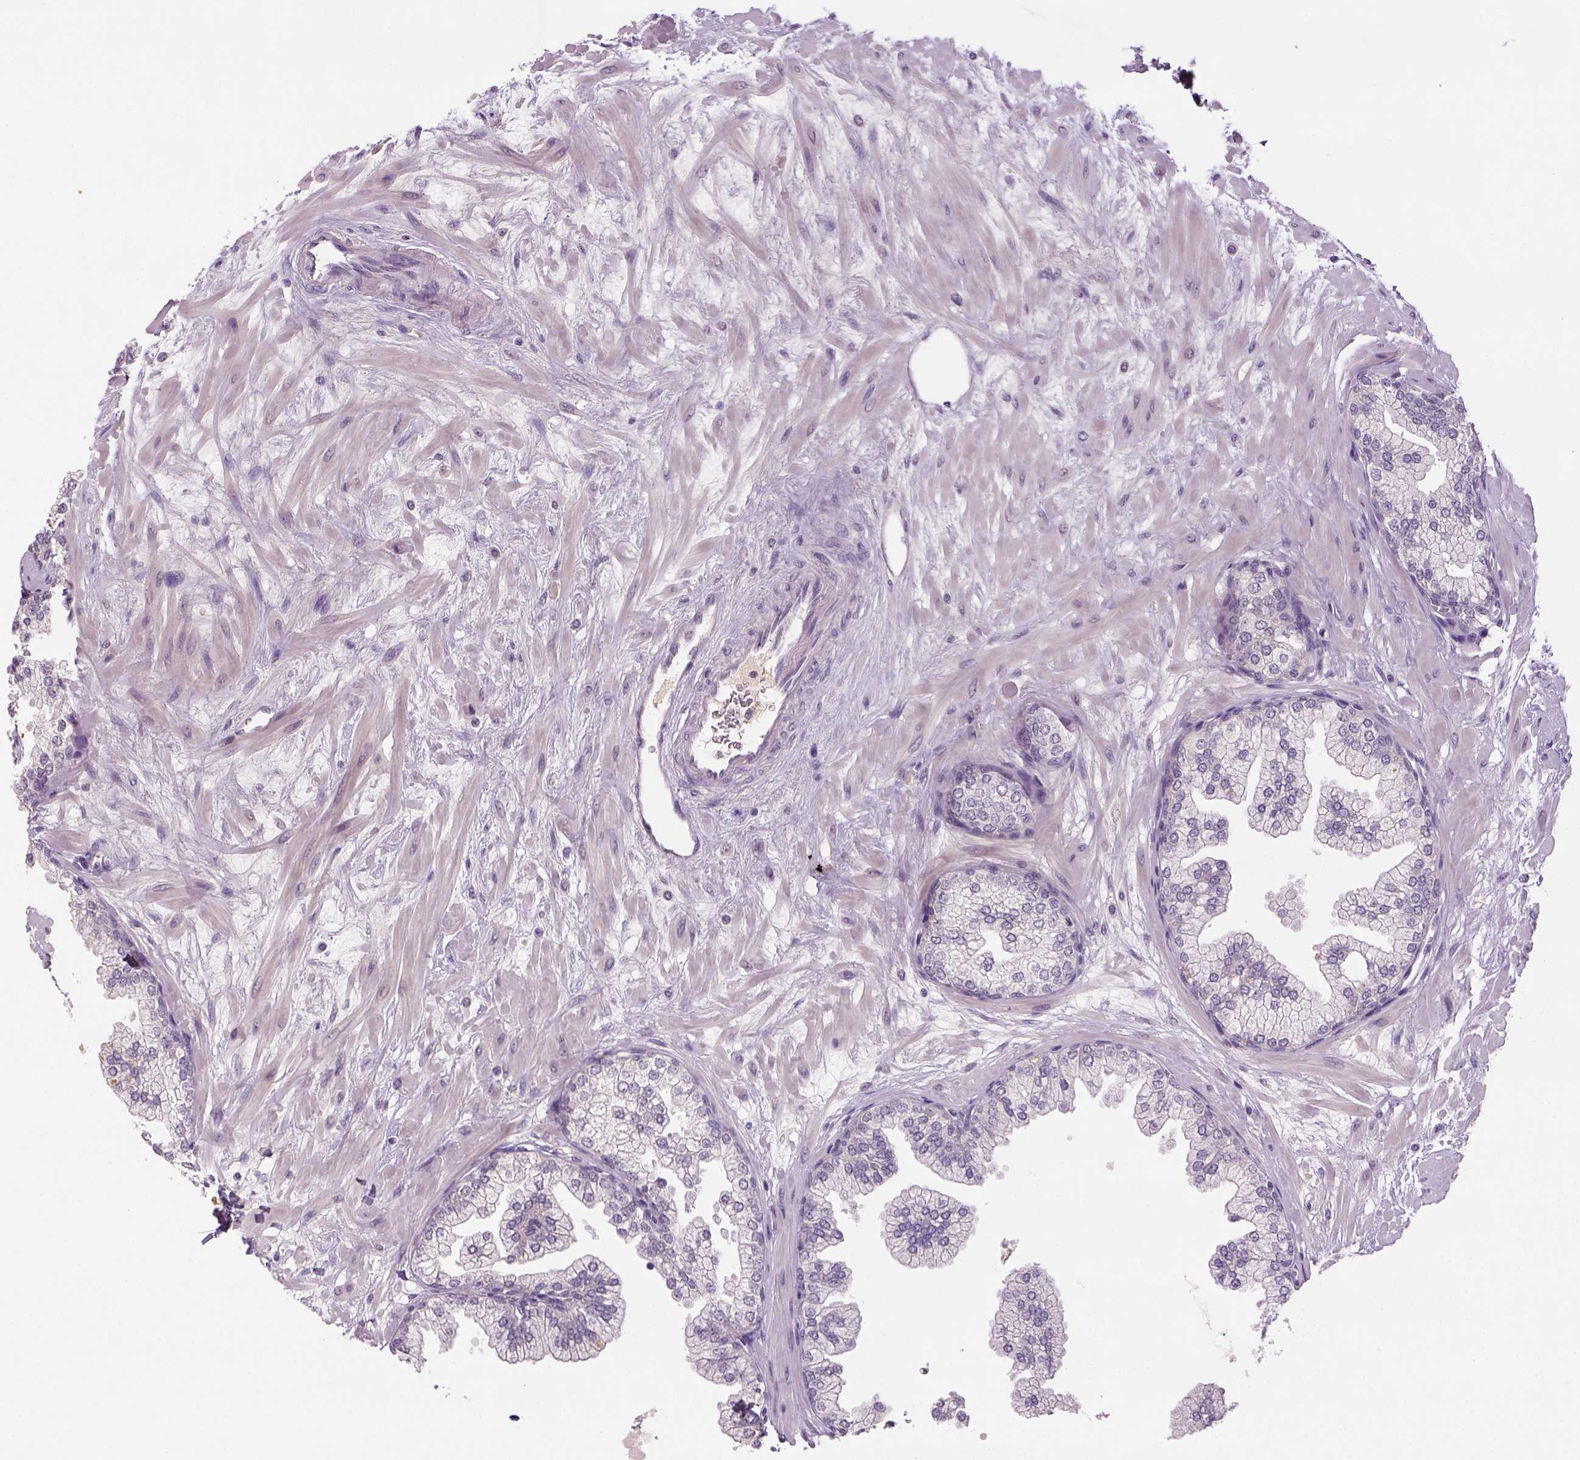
{"staining": {"intensity": "negative", "quantity": "none", "location": "none"}, "tissue": "prostate", "cell_type": "Glandular cells", "image_type": "normal", "snomed": [{"axis": "morphology", "description": "Normal tissue, NOS"}, {"axis": "topography", "description": "Prostate"}, {"axis": "topography", "description": "Peripheral nerve tissue"}], "caption": "The IHC image has no significant positivity in glandular cells of prostate. (IHC, brightfield microscopy, high magnification).", "gene": "NLGN2", "patient": {"sex": "male", "age": 61}}